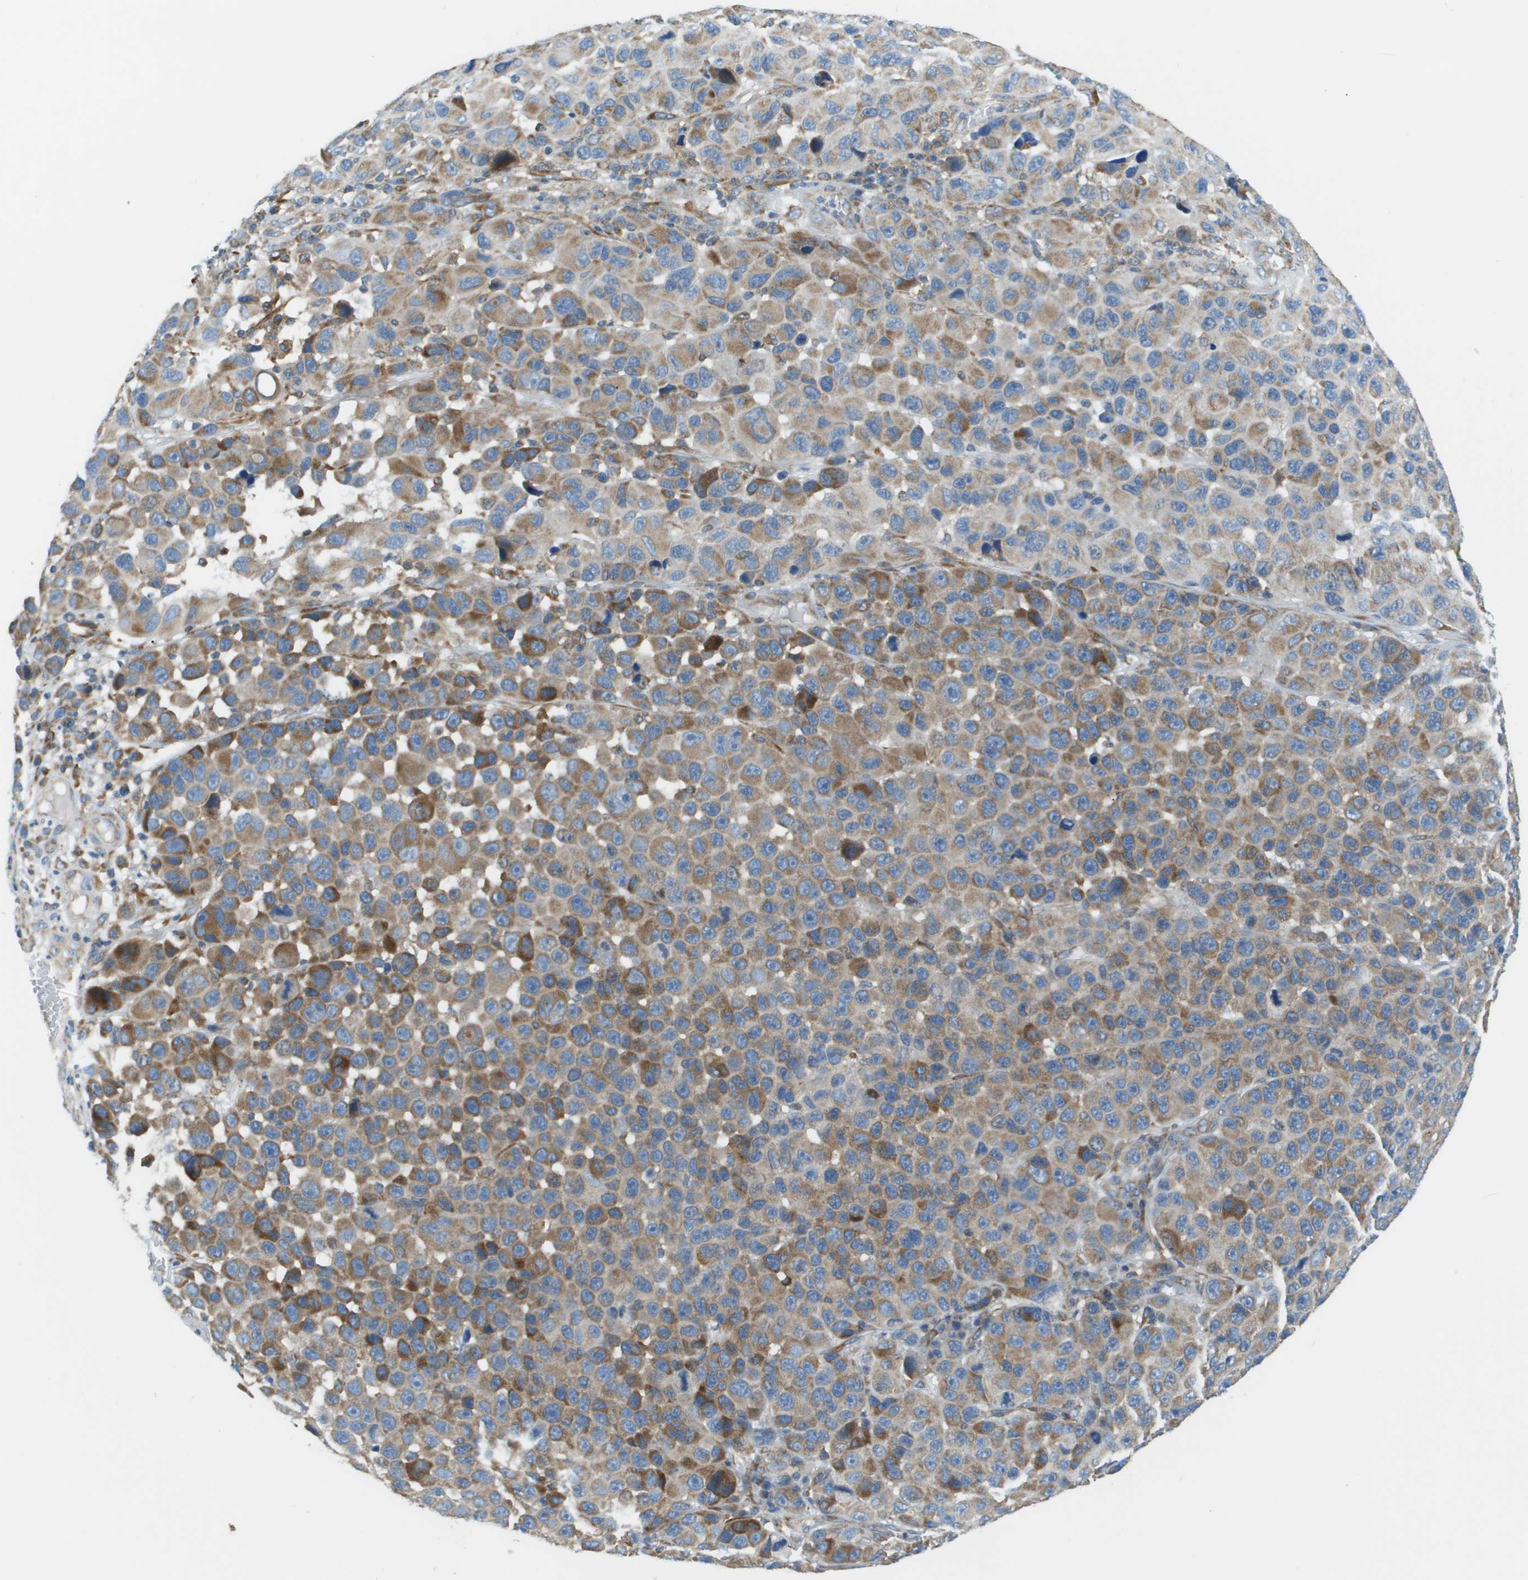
{"staining": {"intensity": "moderate", "quantity": ">75%", "location": "cytoplasmic/membranous"}, "tissue": "melanoma", "cell_type": "Tumor cells", "image_type": "cancer", "snomed": [{"axis": "morphology", "description": "Malignant melanoma, NOS"}, {"axis": "topography", "description": "Skin"}], "caption": "Immunohistochemistry histopathology image of neoplastic tissue: malignant melanoma stained using IHC demonstrates medium levels of moderate protein expression localized specifically in the cytoplasmic/membranous of tumor cells, appearing as a cytoplasmic/membranous brown color.", "gene": "TAOK3", "patient": {"sex": "male", "age": 53}}